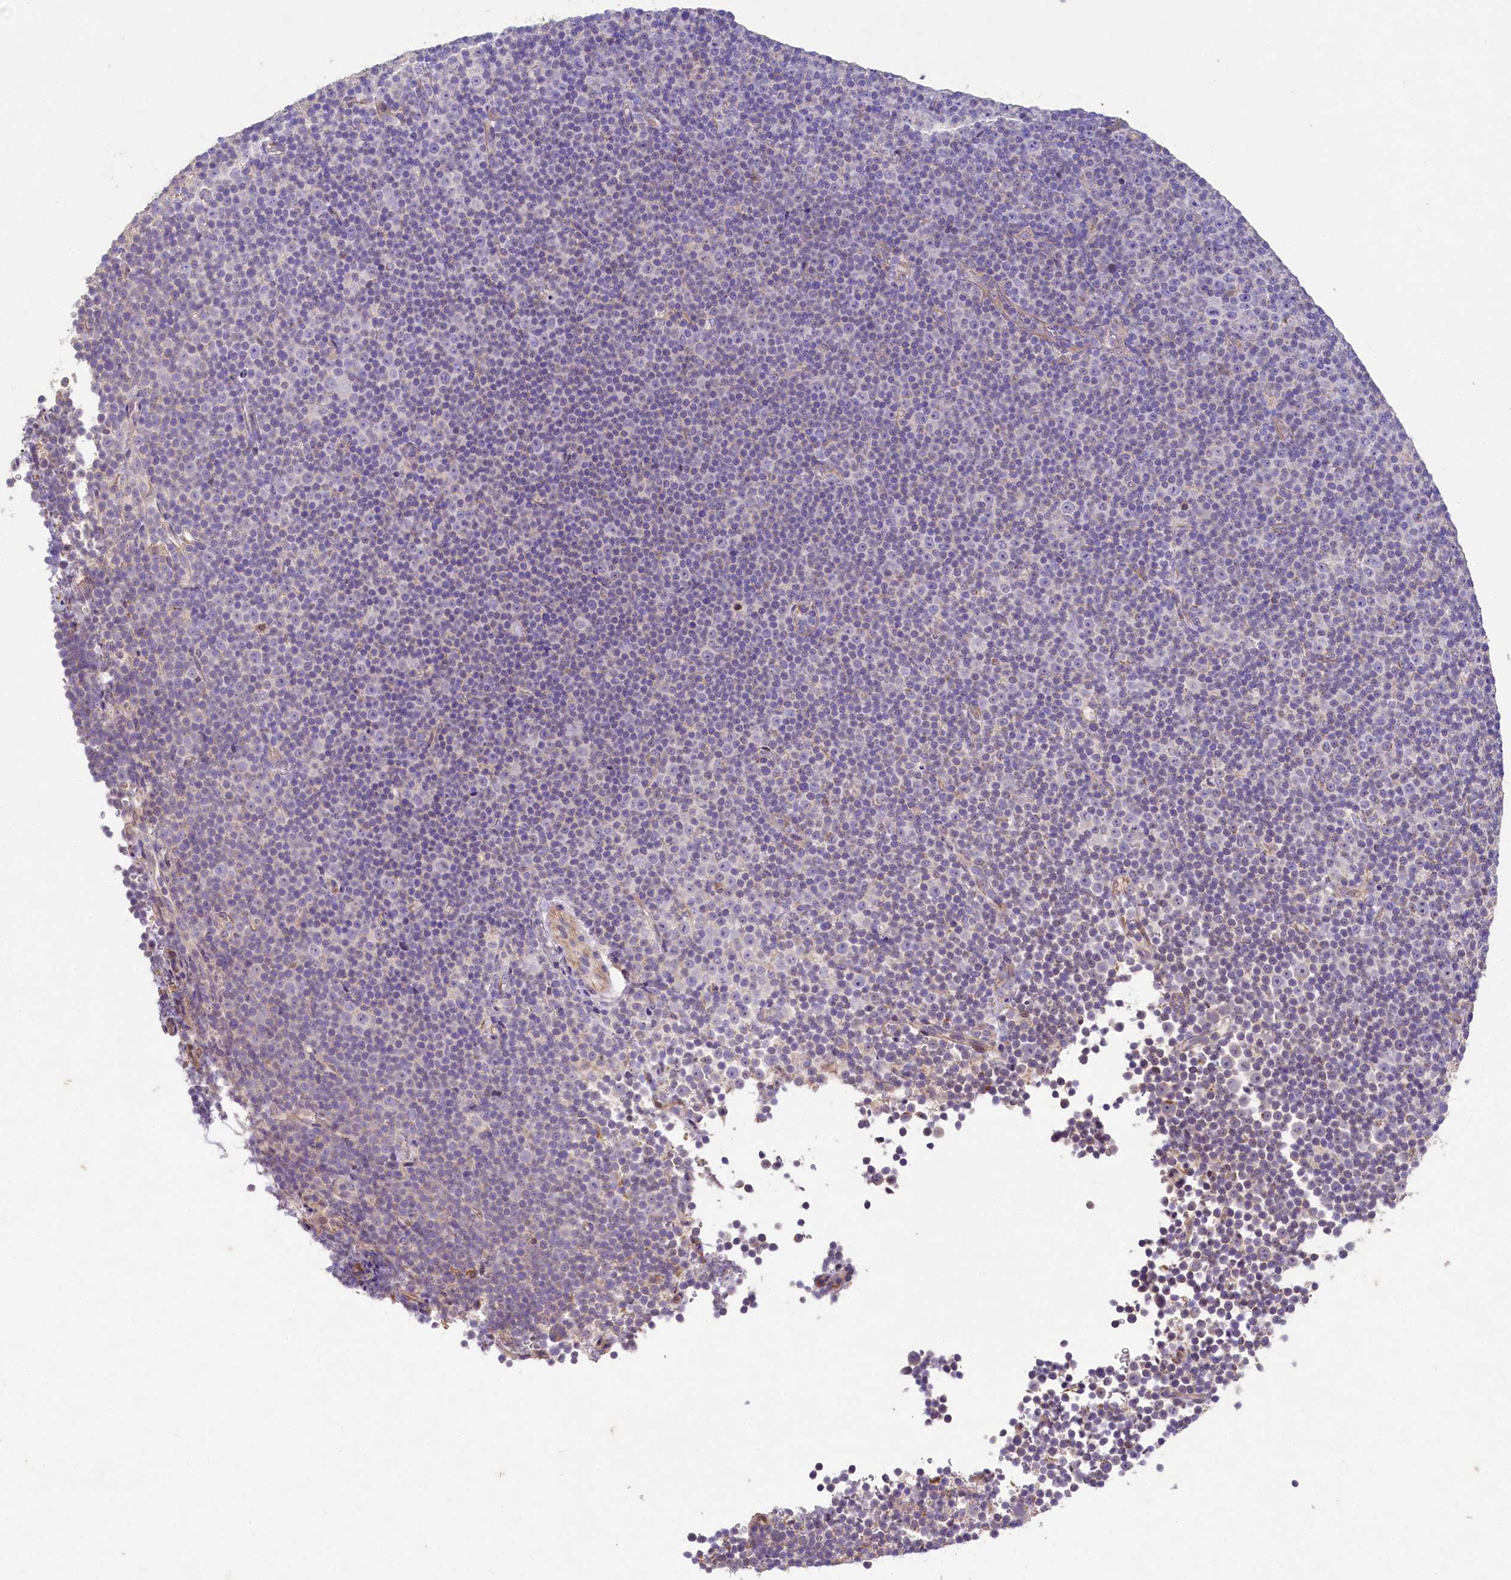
{"staining": {"intensity": "weak", "quantity": "<25%", "location": "cytoplasmic/membranous"}, "tissue": "lymphoma", "cell_type": "Tumor cells", "image_type": "cancer", "snomed": [{"axis": "morphology", "description": "Malignant lymphoma, non-Hodgkin's type, Low grade"}, {"axis": "topography", "description": "Lymph node"}], "caption": "DAB immunohistochemical staining of malignant lymphoma, non-Hodgkin's type (low-grade) demonstrates no significant expression in tumor cells.", "gene": "FXYD6", "patient": {"sex": "female", "age": 67}}